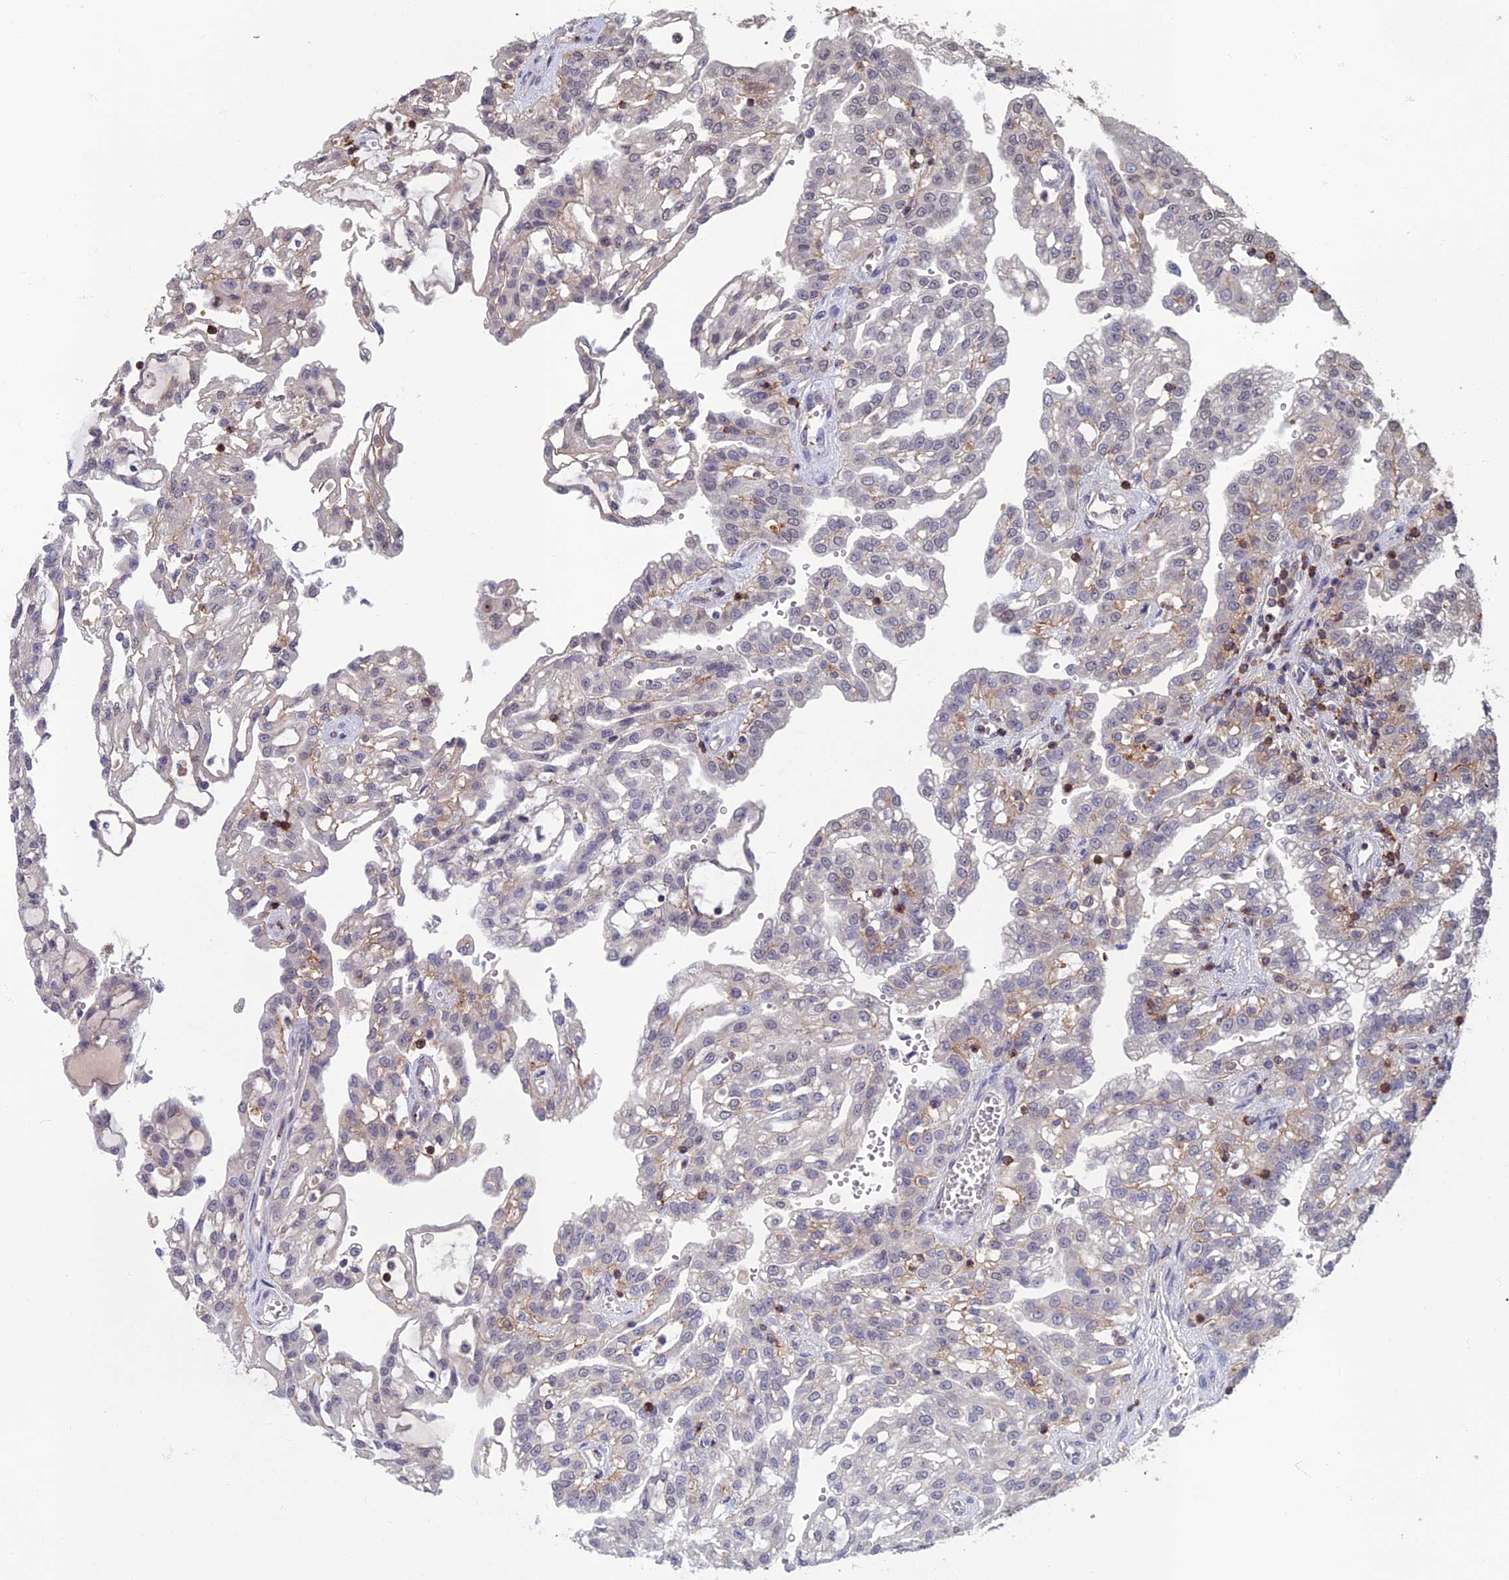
{"staining": {"intensity": "negative", "quantity": "none", "location": "none"}, "tissue": "renal cancer", "cell_type": "Tumor cells", "image_type": "cancer", "snomed": [{"axis": "morphology", "description": "Adenocarcinoma, NOS"}, {"axis": "topography", "description": "Kidney"}], "caption": "IHC photomicrograph of neoplastic tissue: renal cancer (adenocarcinoma) stained with DAB demonstrates no significant protein staining in tumor cells. The staining is performed using DAB (3,3'-diaminobenzidine) brown chromogen with nuclei counter-stained in using hematoxylin.", "gene": "C15orf62", "patient": {"sex": "male", "age": 63}}